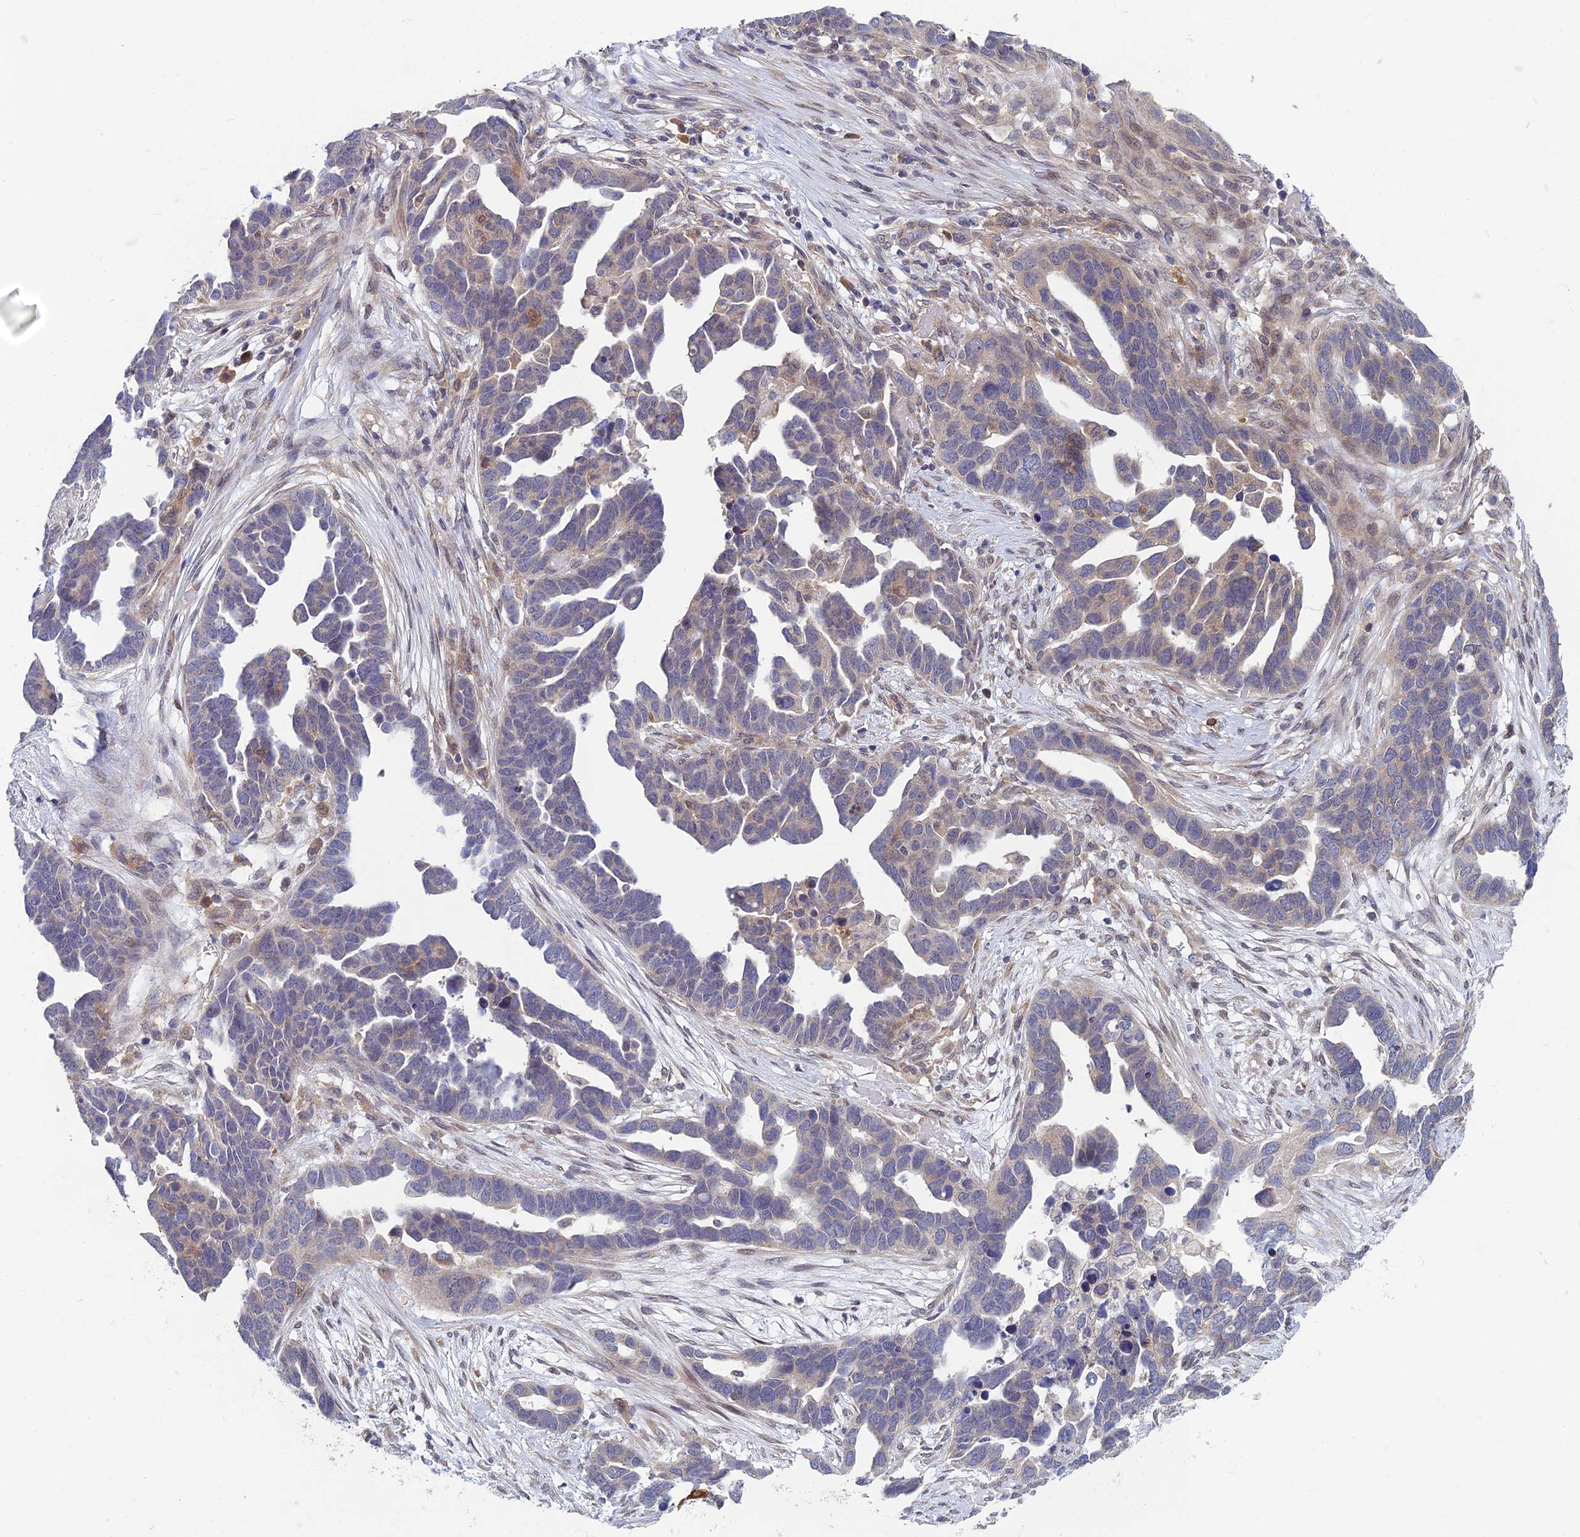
{"staining": {"intensity": "weak", "quantity": "<25%", "location": "cytoplasmic/membranous"}, "tissue": "ovarian cancer", "cell_type": "Tumor cells", "image_type": "cancer", "snomed": [{"axis": "morphology", "description": "Cystadenocarcinoma, serous, NOS"}, {"axis": "topography", "description": "Ovary"}], "caption": "A micrograph of human ovarian cancer (serous cystadenocarcinoma) is negative for staining in tumor cells. (DAB (3,3'-diaminobenzidine) immunohistochemistry (IHC) with hematoxylin counter stain).", "gene": "SRA1", "patient": {"sex": "female", "age": 54}}